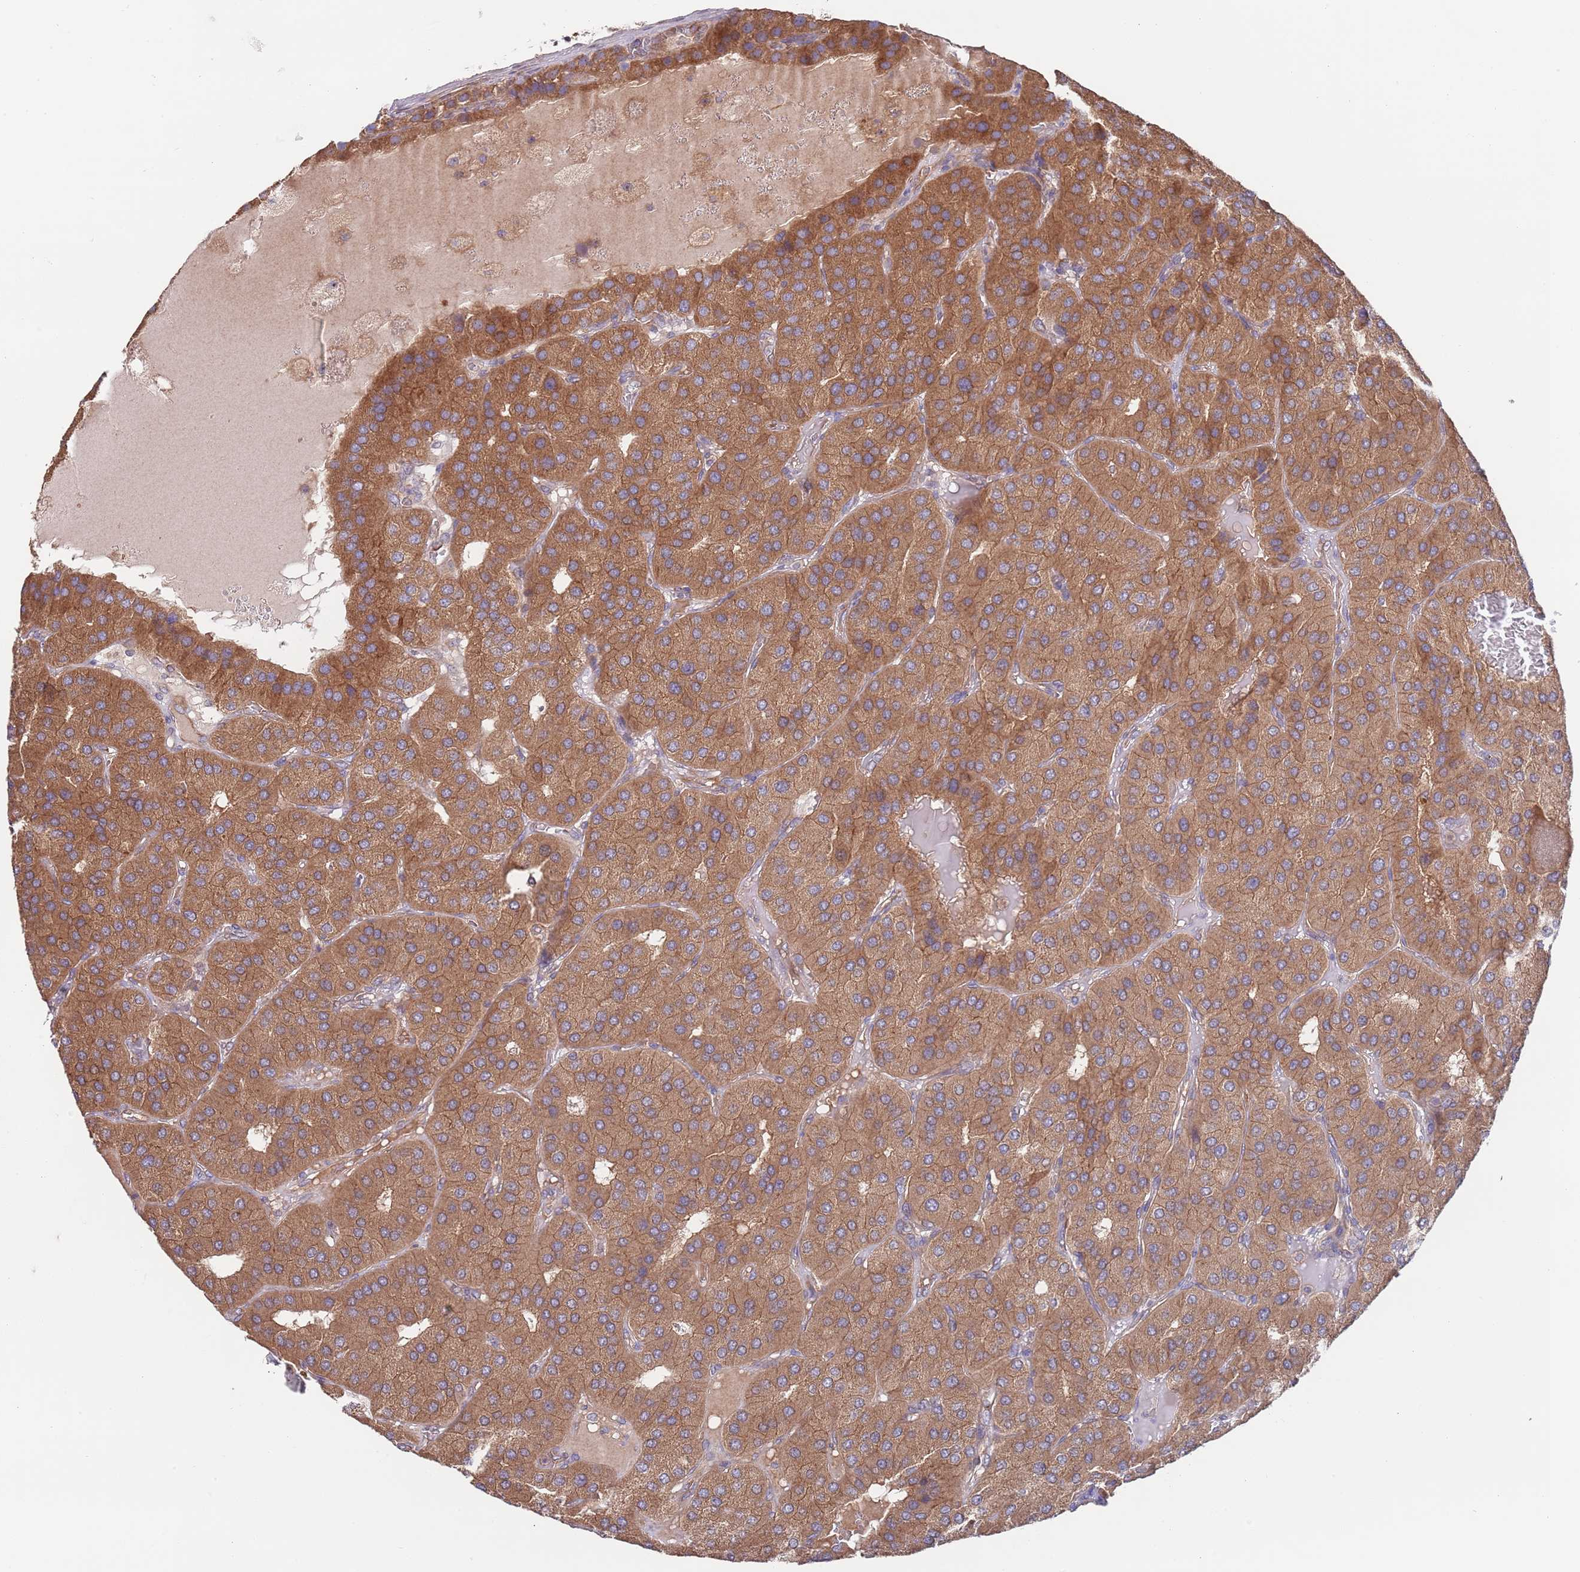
{"staining": {"intensity": "moderate", "quantity": ">75%", "location": "cytoplasmic/membranous"}, "tissue": "parathyroid gland", "cell_type": "Glandular cells", "image_type": "normal", "snomed": [{"axis": "morphology", "description": "Normal tissue, NOS"}, {"axis": "morphology", "description": "Adenoma, NOS"}, {"axis": "topography", "description": "Parathyroid gland"}], "caption": "Glandular cells demonstrate moderate cytoplasmic/membranous expression in approximately >75% of cells in normal parathyroid gland.", "gene": "EIF3F", "patient": {"sex": "female", "age": 86}}